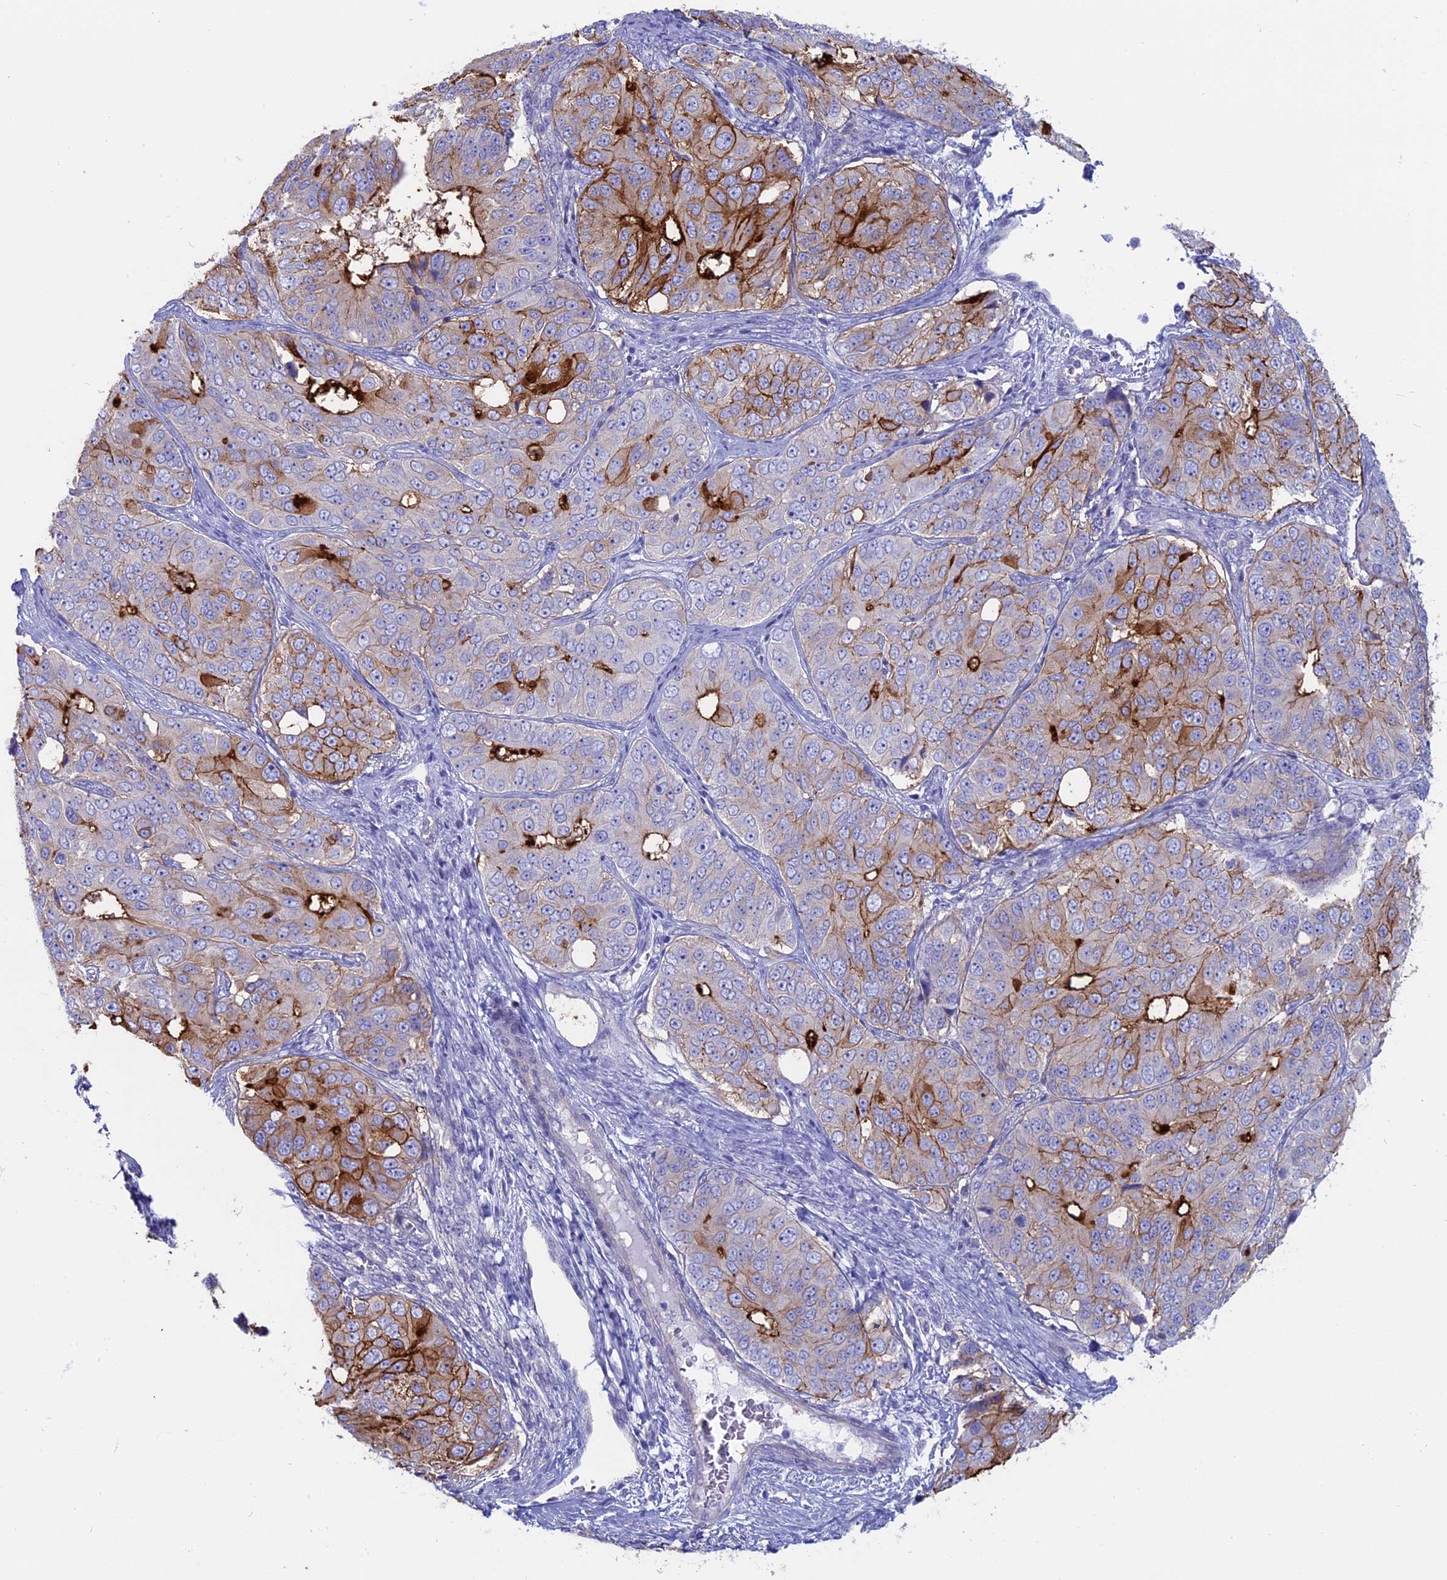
{"staining": {"intensity": "strong", "quantity": "25%-75%", "location": "cytoplasmic/membranous"}, "tissue": "ovarian cancer", "cell_type": "Tumor cells", "image_type": "cancer", "snomed": [{"axis": "morphology", "description": "Carcinoma, endometroid"}, {"axis": "topography", "description": "Ovary"}], "caption": "This is an image of immunohistochemistry (IHC) staining of ovarian cancer, which shows strong expression in the cytoplasmic/membranous of tumor cells.", "gene": "OR2AE1", "patient": {"sex": "female", "age": 51}}